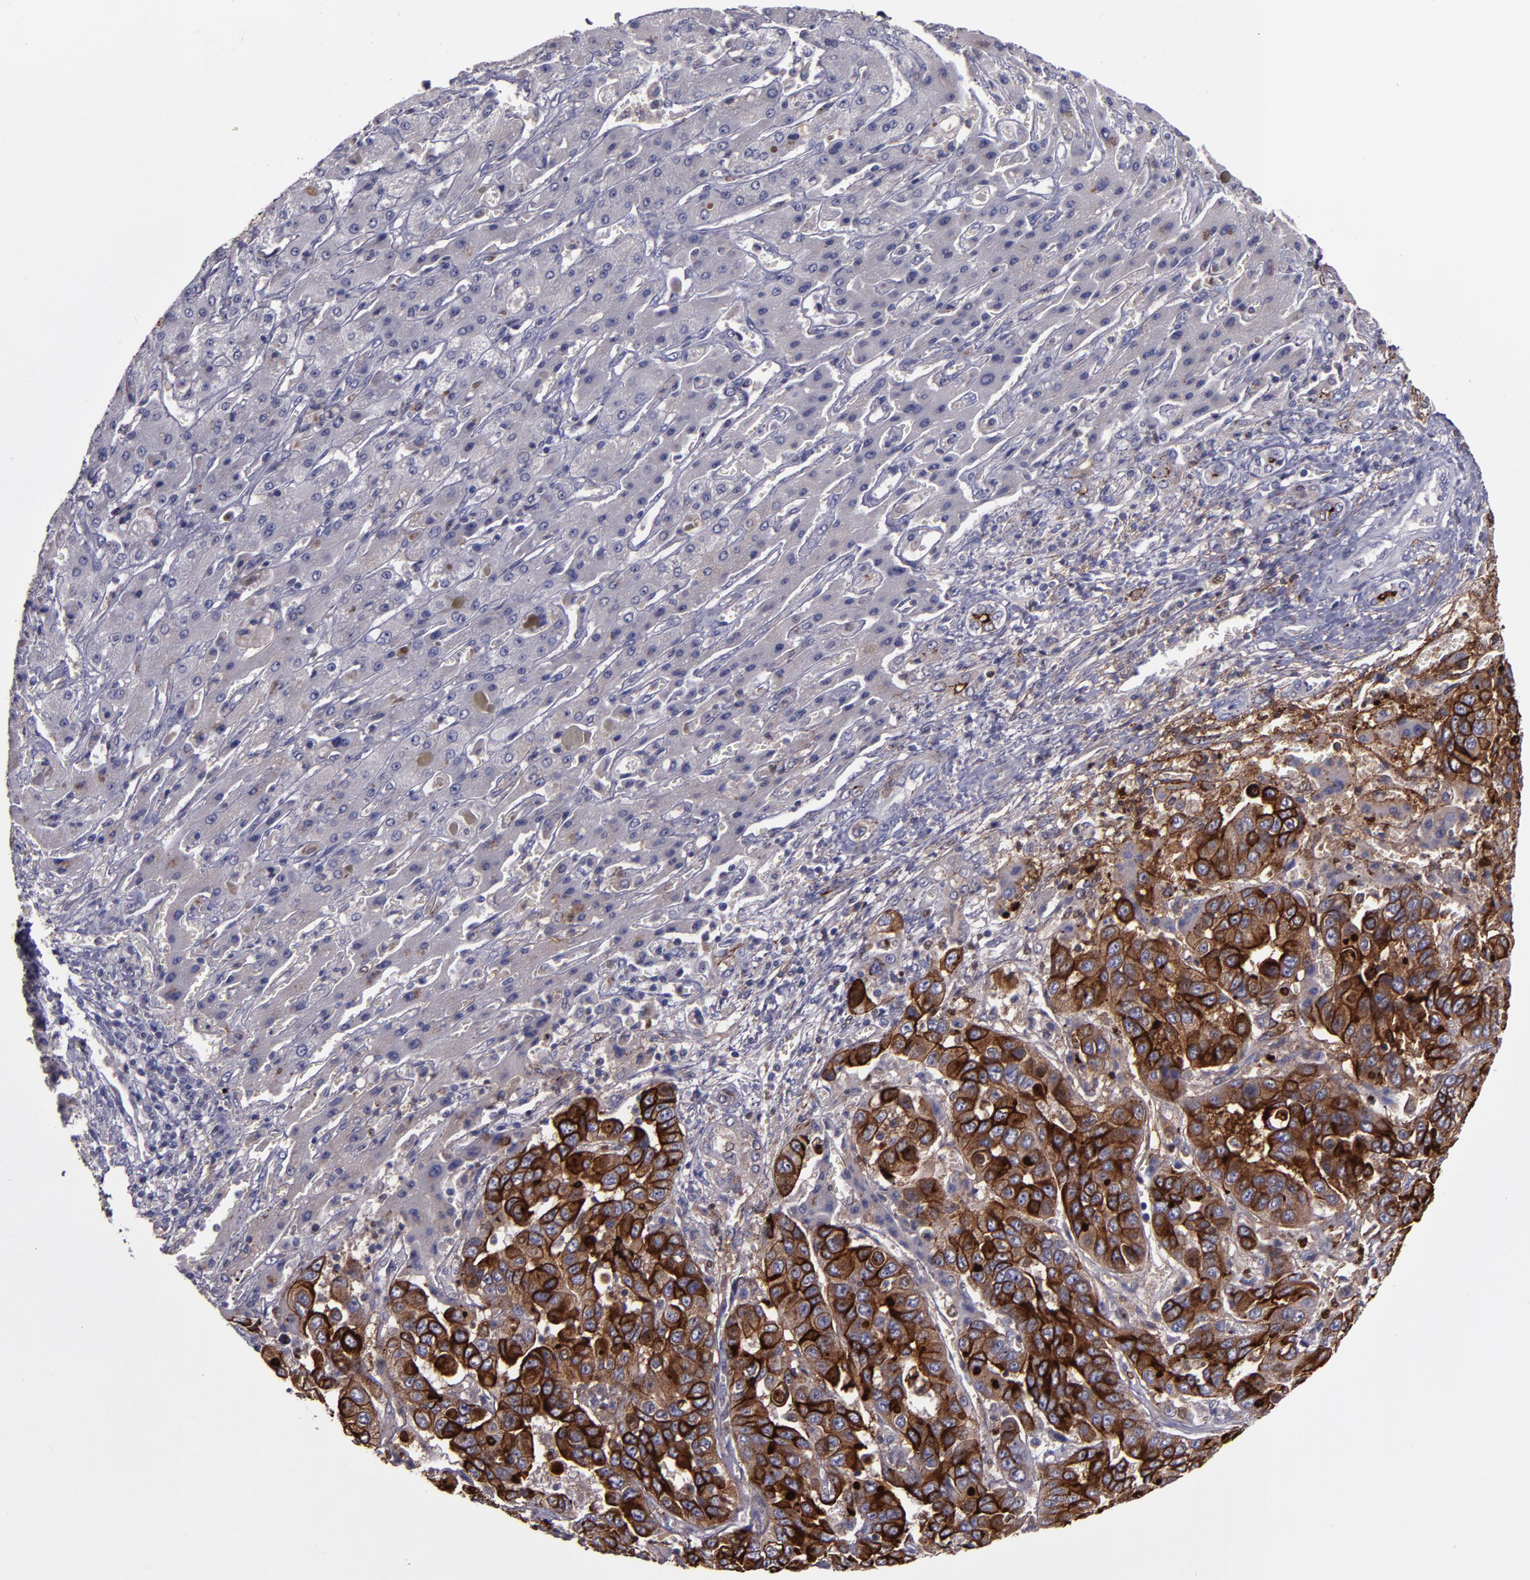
{"staining": {"intensity": "strong", "quantity": ">75%", "location": "cytoplasmic/membranous"}, "tissue": "liver cancer", "cell_type": "Tumor cells", "image_type": "cancer", "snomed": [{"axis": "morphology", "description": "Cholangiocarcinoma"}, {"axis": "topography", "description": "Liver"}], "caption": "Immunohistochemical staining of liver cancer (cholangiocarcinoma) shows high levels of strong cytoplasmic/membranous positivity in about >75% of tumor cells.", "gene": "MFGE8", "patient": {"sex": "female", "age": 52}}